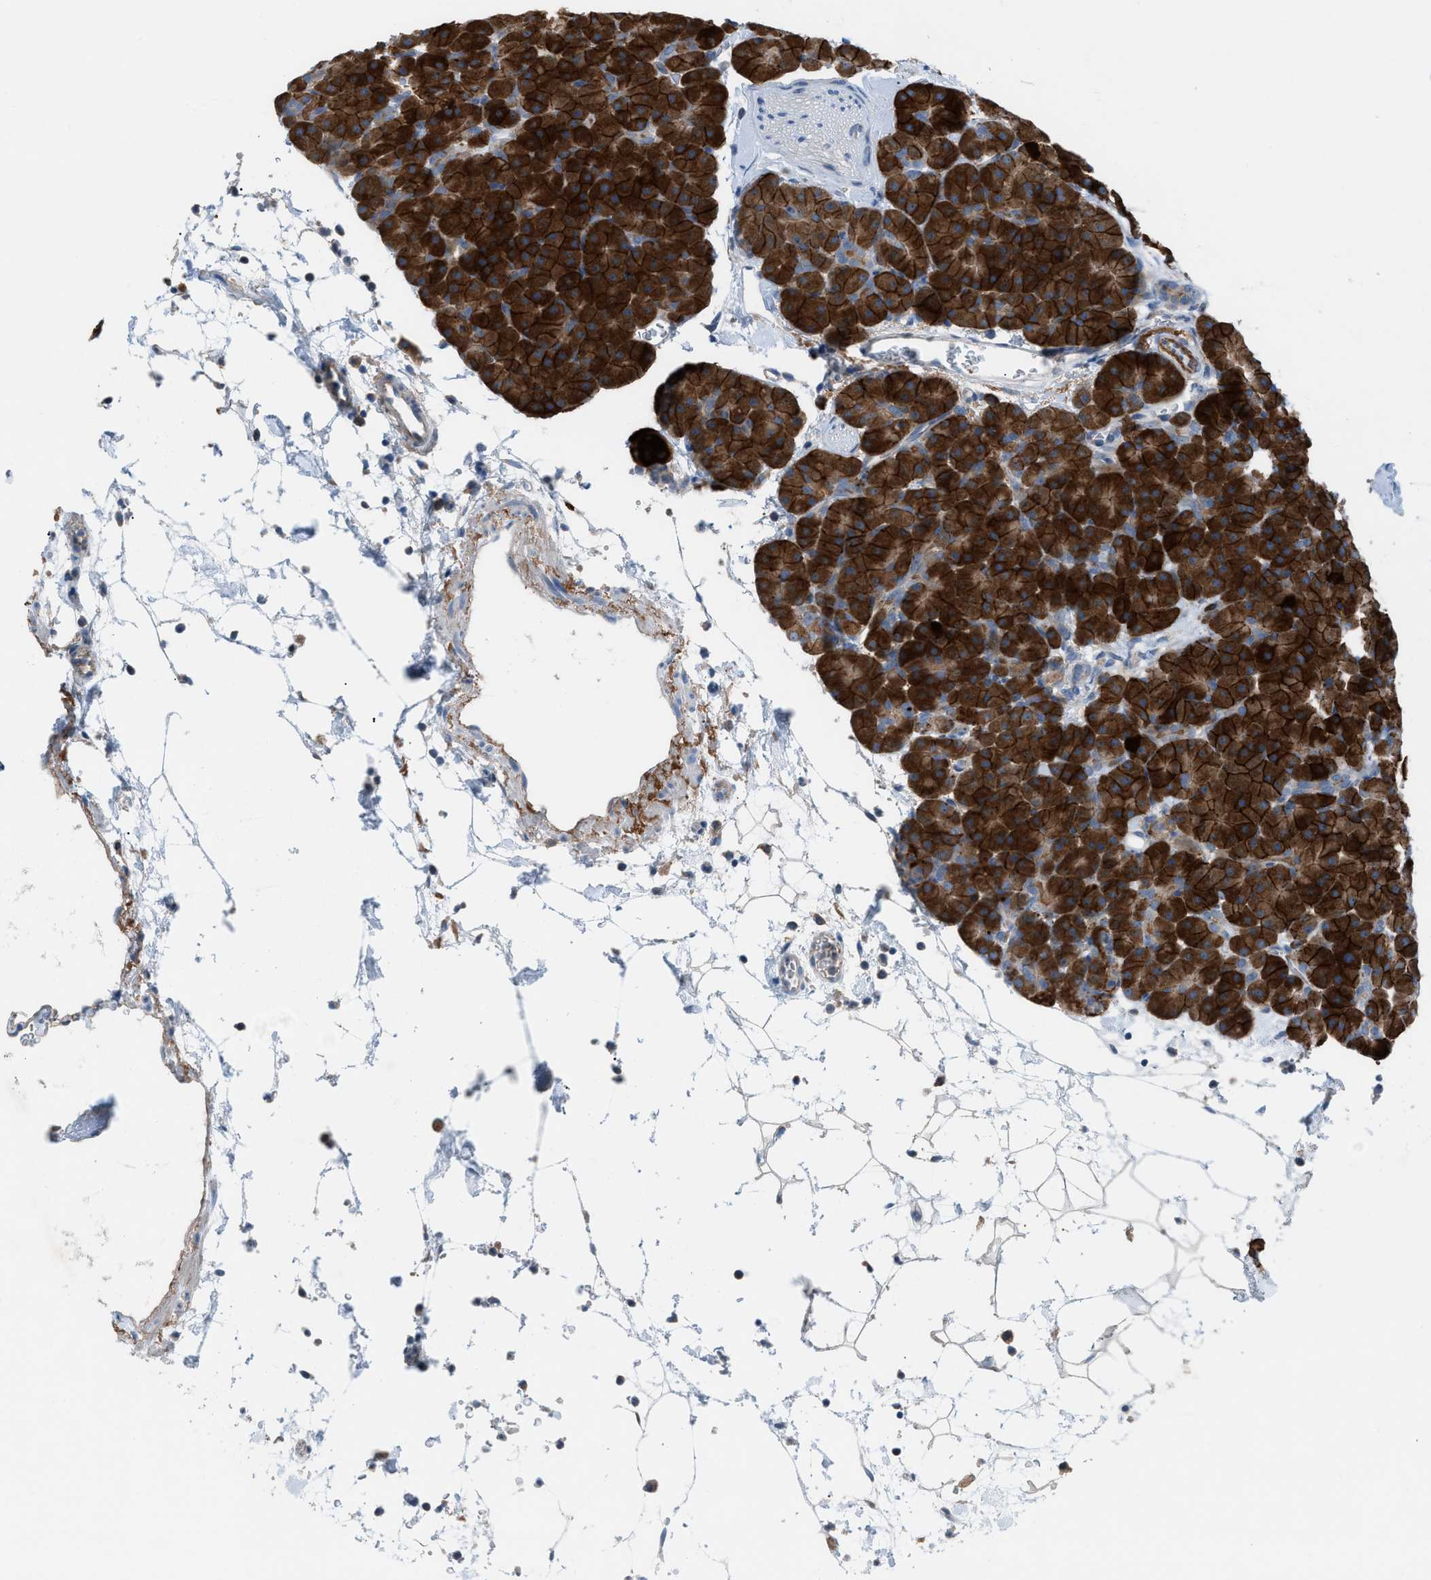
{"staining": {"intensity": "strong", "quantity": ">75%", "location": "cytoplasmic/membranous"}, "tissue": "pancreas", "cell_type": "Exocrine glandular cells", "image_type": "normal", "snomed": [{"axis": "morphology", "description": "Normal tissue, NOS"}, {"axis": "topography", "description": "Pancreas"}], "caption": "DAB (3,3'-diaminobenzidine) immunohistochemical staining of benign pancreas exhibits strong cytoplasmic/membranous protein positivity in approximately >75% of exocrine glandular cells. (Brightfield microscopy of DAB IHC at high magnification).", "gene": "HEG1", "patient": {"sex": "male", "age": 66}}